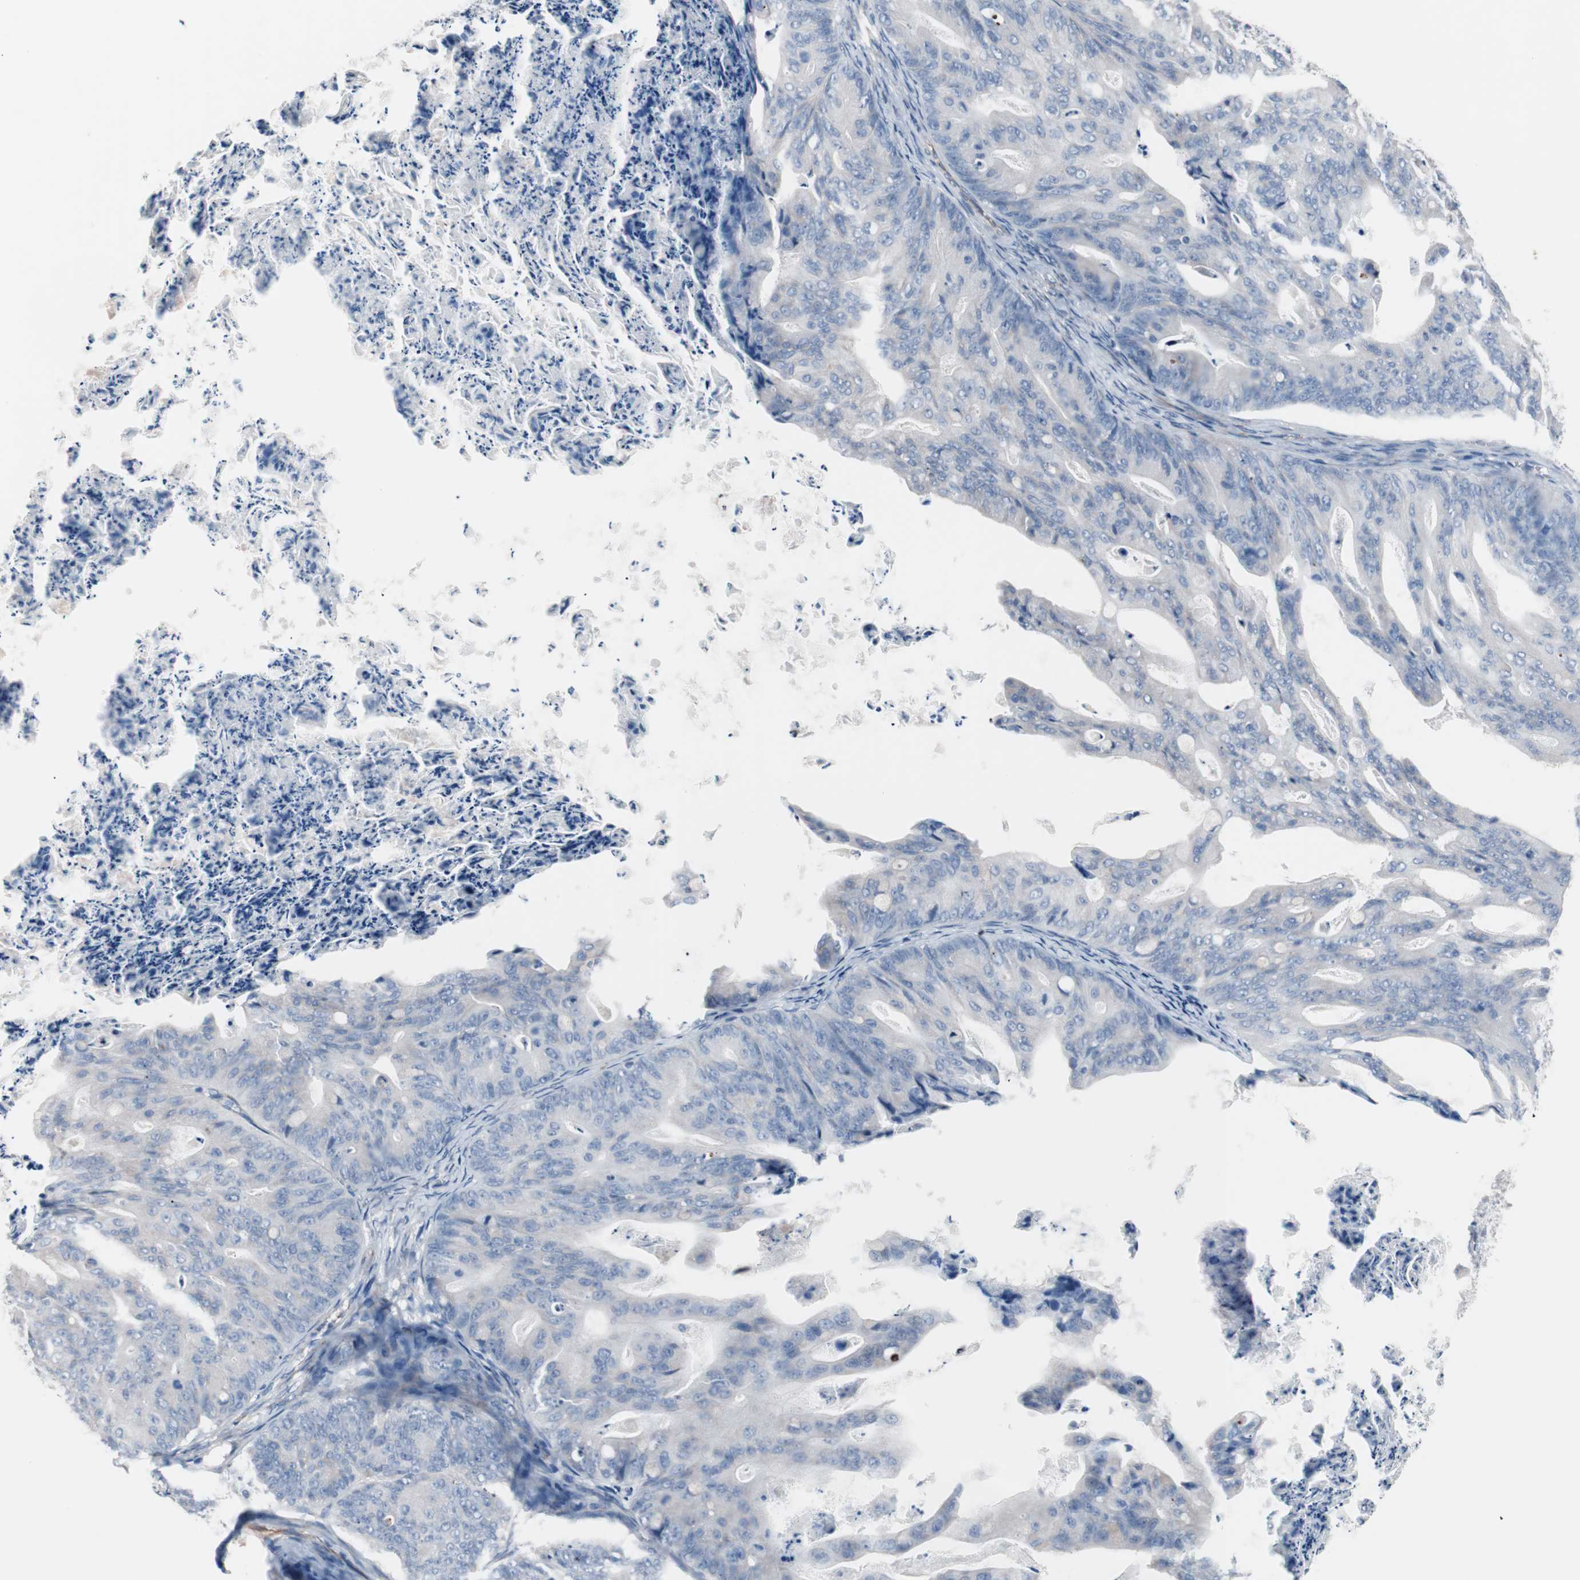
{"staining": {"intensity": "negative", "quantity": "none", "location": "none"}, "tissue": "ovarian cancer", "cell_type": "Tumor cells", "image_type": "cancer", "snomed": [{"axis": "morphology", "description": "Cystadenocarcinoma, mucinous, NOS"}, {"axis": "topography", "description": "Ovary"}], "caption": "DAB (3,3'-diaminobenzidine) immunohistochemical staining of human ovarian cancer (mucinous cystadenocarcinoma) exhibits no significant positivity in tumor cells.", "gene": "ULBP1", "patient": {"sex": "female", "age": 37}}